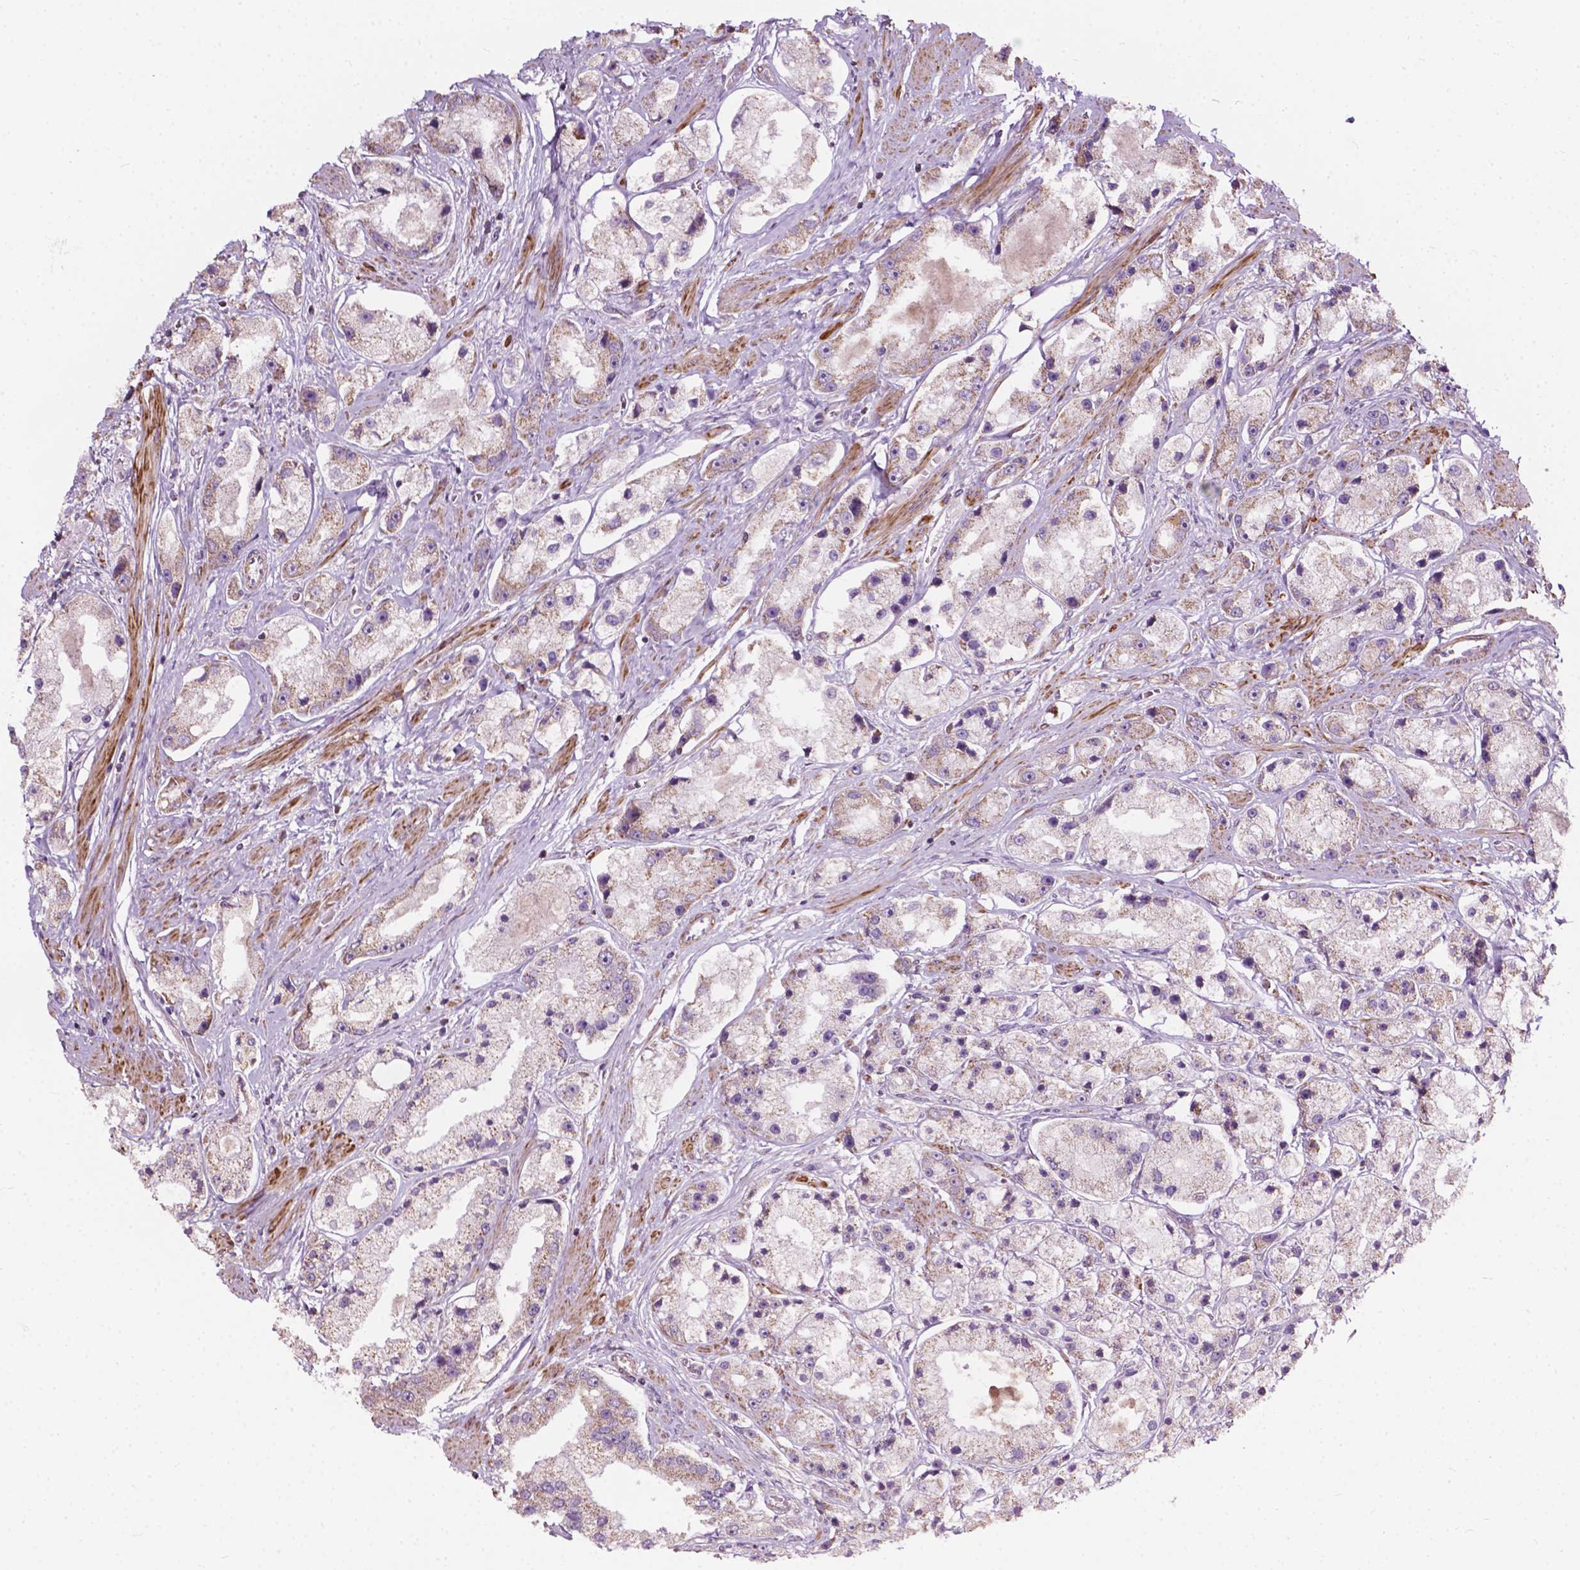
{"staining": {"intensity": "weak", "quantity": ">75%", "location": "cytoplasmic/membranous"}, "tissue": "prostate cancer", "cell_type": "Tumor cells", "image_type": "cancer", "snomed": [{"axis": "morphology", "description": "Adenocarcinoma, High grade"}, {"axis": "topography", "description": "Prostate"}], "caption": "This image shows immunohistochemistry (IHC) staining of prostate adenocarcinoma (high-grade), with low weak cytoplasmic/membranous positivity in approximately >75% of tumor cells.", "gene": "NDUFA10", "patient": {"sex": "male", "age": 67}}